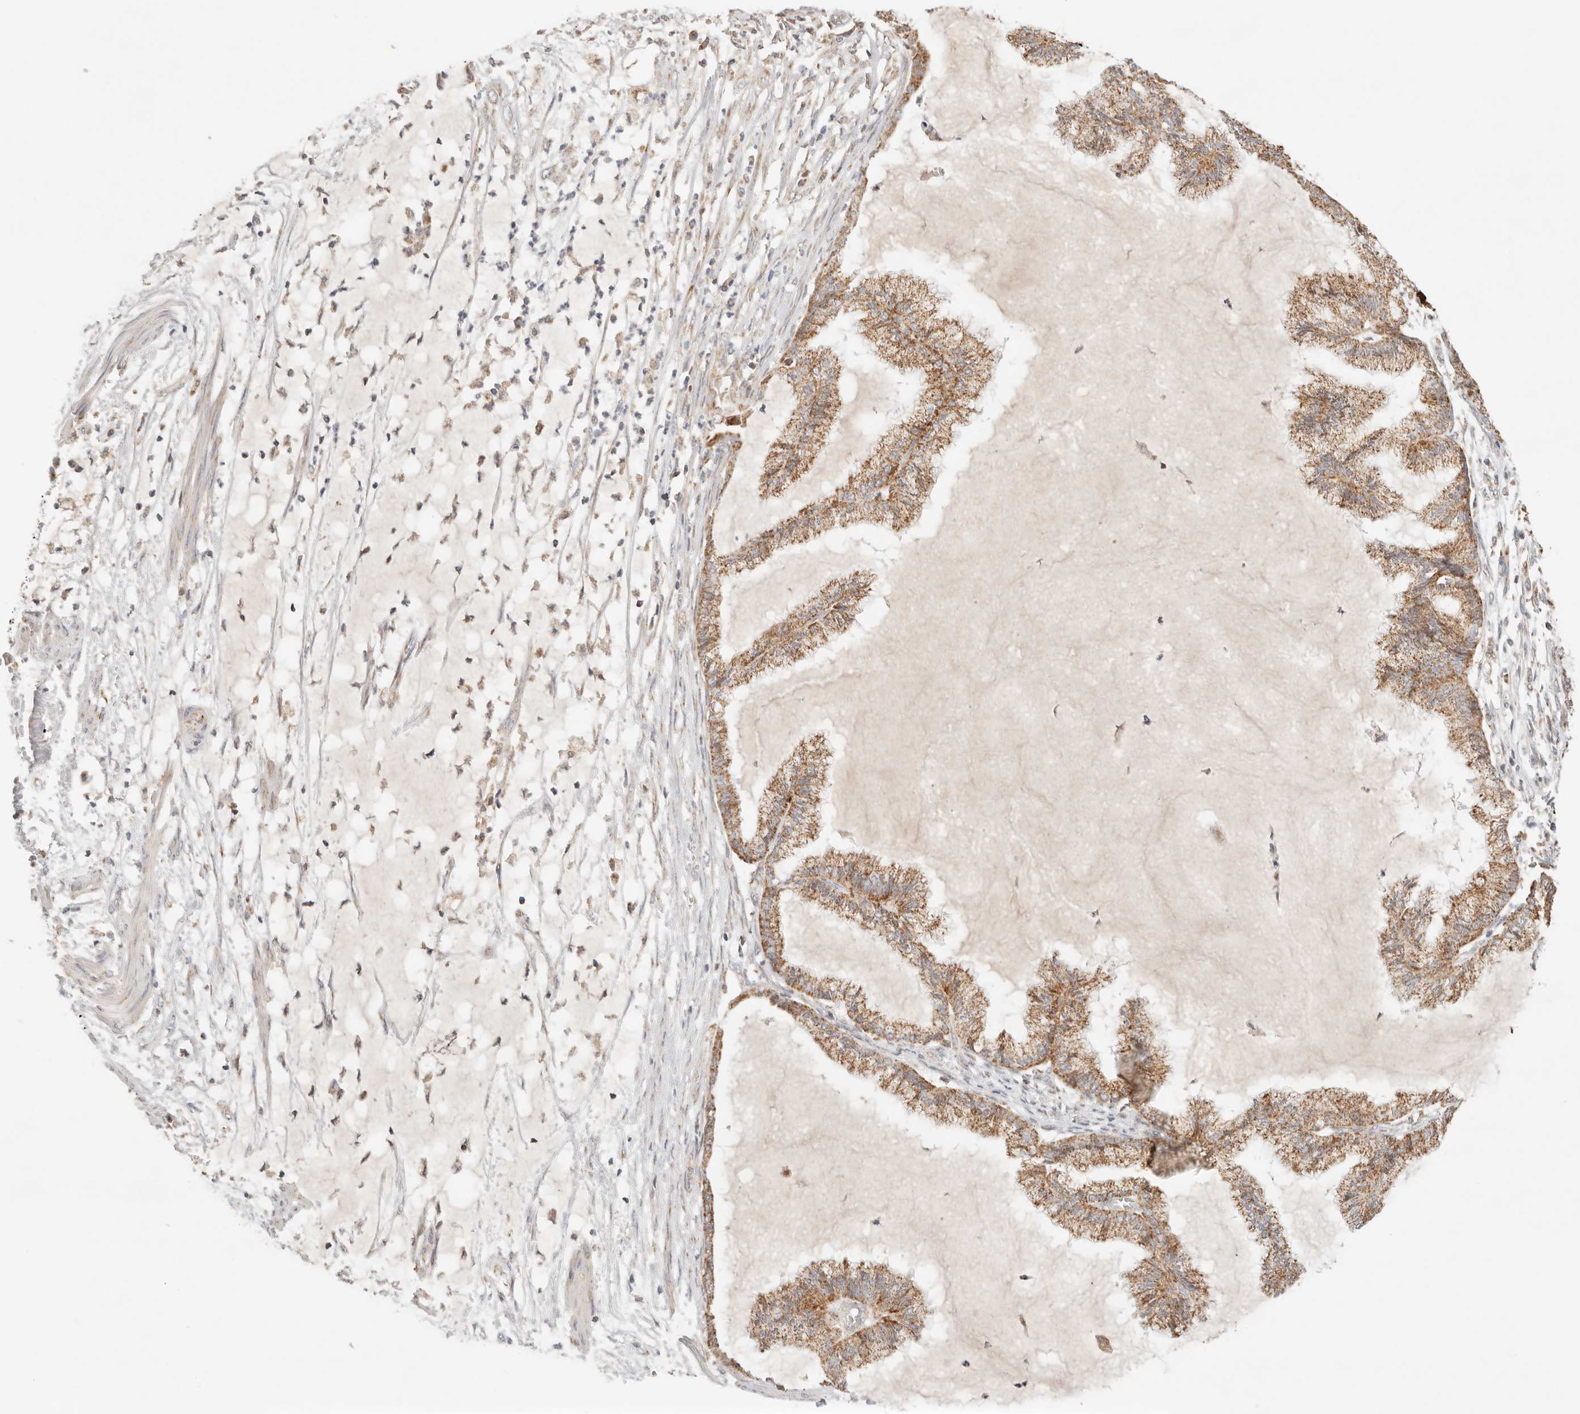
{"staining": {"intensity": "moderate", "quantity": ">75%", "location": "cytoplasmic/membranous"}, "tissue": "endometrial cancer", "cell_type": "Tumor cells", "image_type": "cancer", "snomed": [{"axis": "morphology", "description": "Adenocarcinoma, NOS"}, {"axis": "topography", "description": "Endometrium"}], "caption": "Endometrial cancer tissue exhibits moderate cytoplasmic/membranous expression in approximately >75% of tumor cells, visualized by immunohistochemistry. The staining is performed using DAB (3,3'-diaminobenzidine) brown chromogen to label protein expression. The nuclei are counter-stained blue using hematoxylin.", "gene": "COA6", "patient": {"sex": "female", "age": 86}}